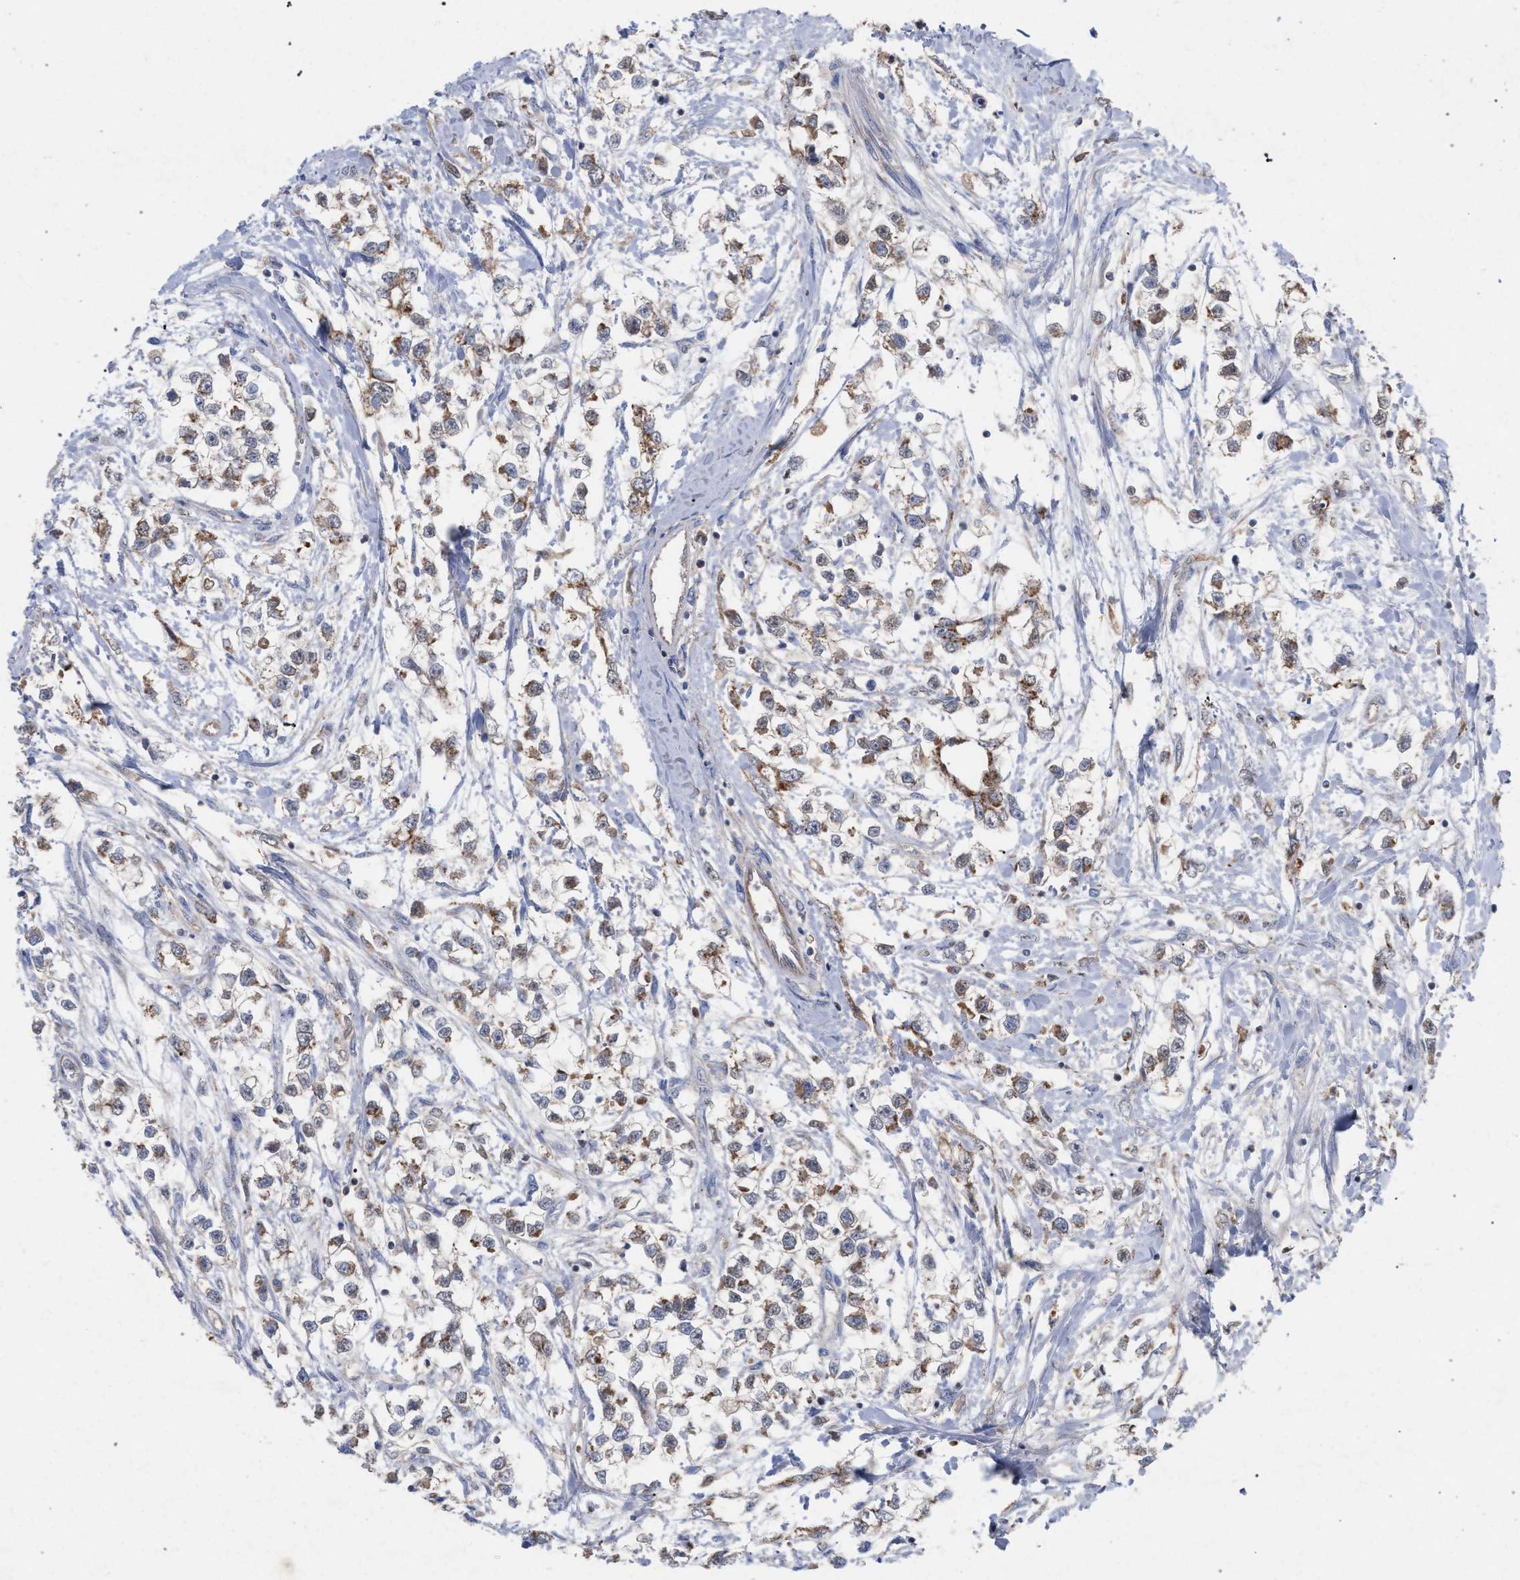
{"staining": {"intensity": "weak", "quantity": ">75%", "location": "cytoplasmic/membranous"}, "tissue": "testis cancer", "cell_type": "Tumor cells", "image_type": "cancer", "snomed": [{"axis": "morphology", "description": "Seminoma, NOS"}, {"axis": "morphology", "description": "Carcinoma, Embryonal, NOS"}, {"axis": "topography", "description": "Testis"}], "caption": "Immunohistochemistry image of testis embryonal carcinoma stained for a protein (brown), which demonstrates low levels of weak cytoplasmic/membranous staining in about >75% of tumor cells.", "gene": "BCL2L12", "patient": {"sex": "male", "age": 51}}